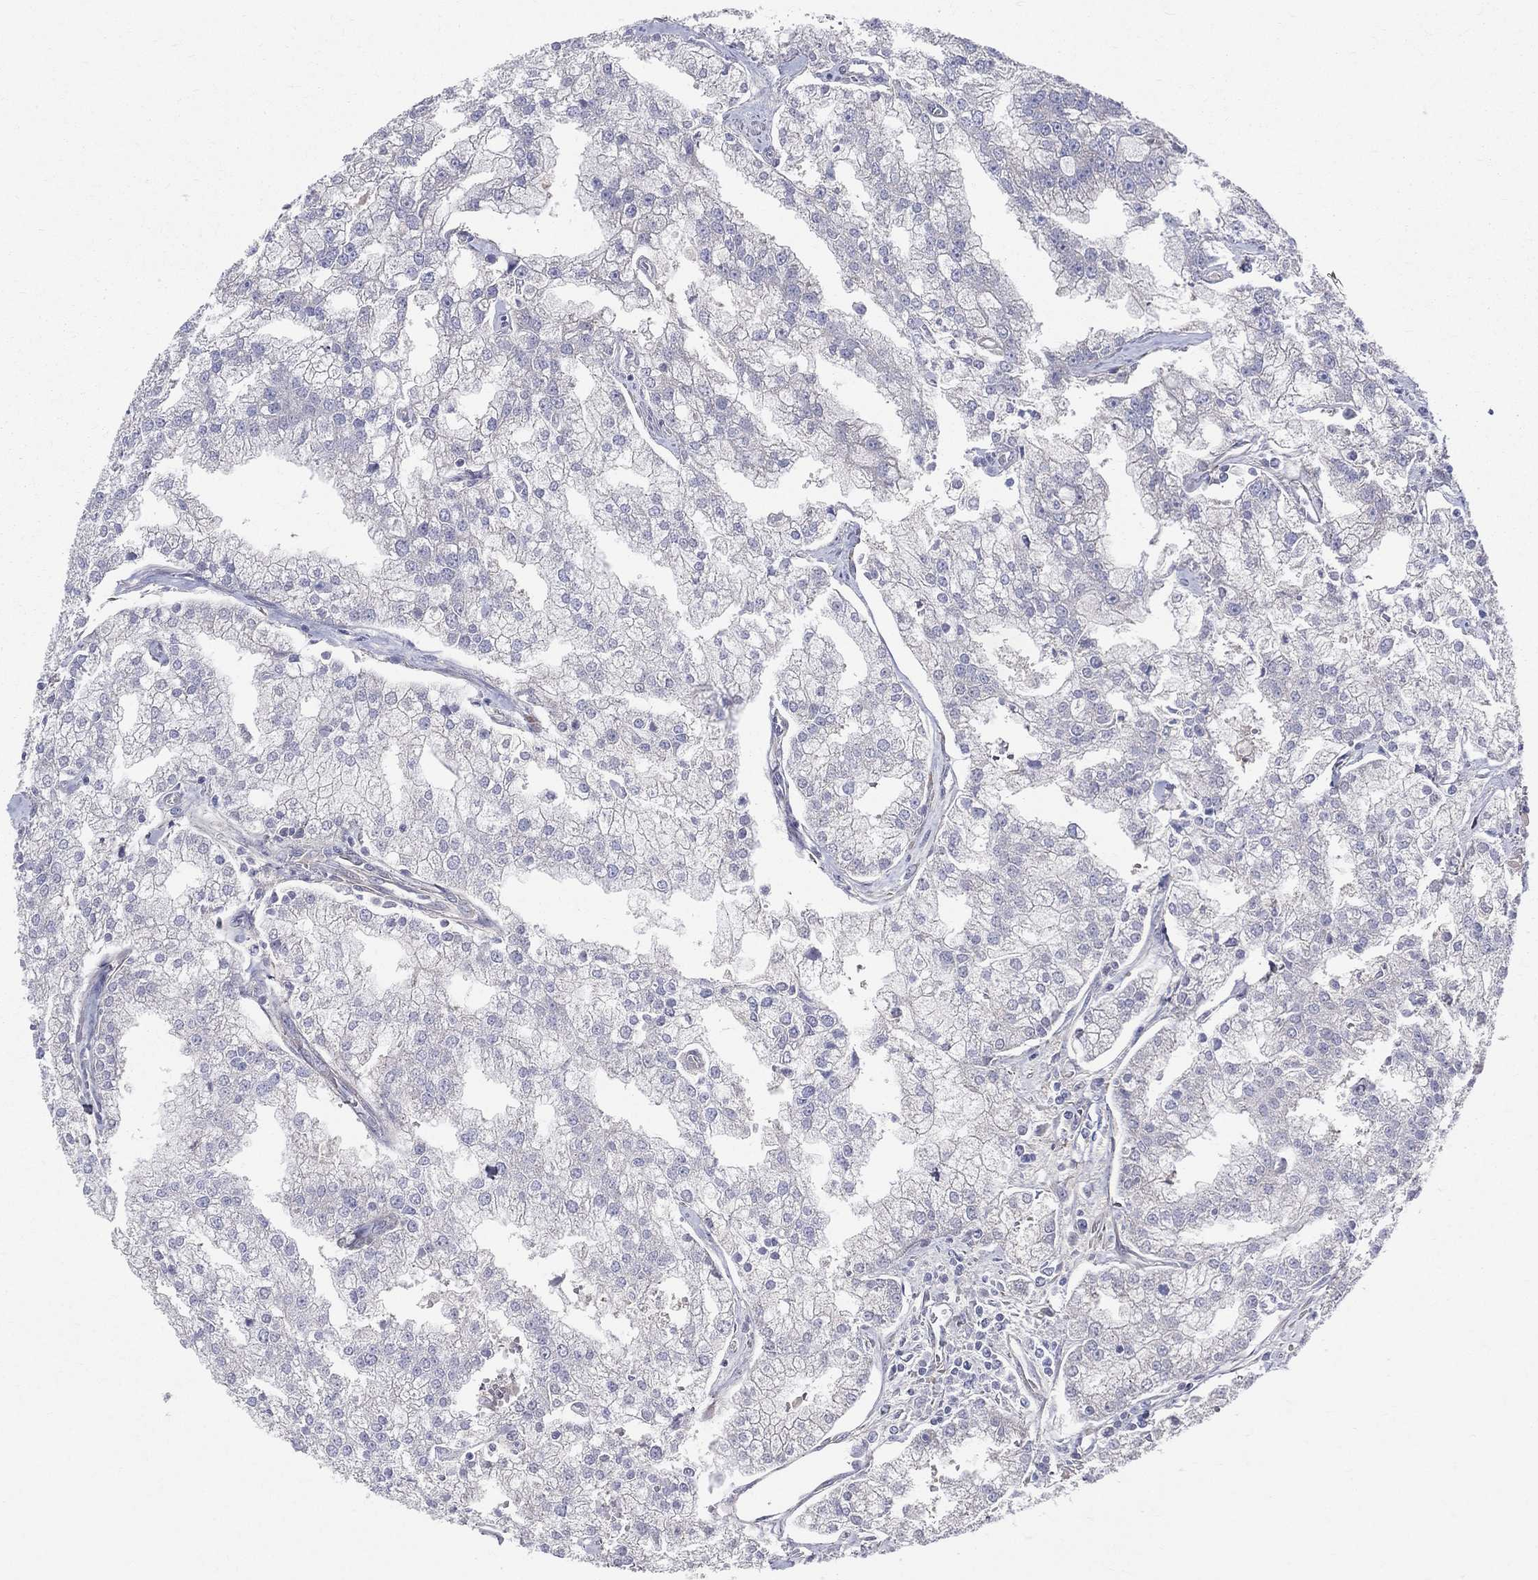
{"staining": {"intensity": "moderate", "quantity": "<25%", "location": "cytoplasmic/membranous"}, "tissue": "prostate cancer", "cell_type": "Tumor cells", "image_type": "cancer", "snomed": [{"axis": "morphology", "description": "Adenocarcinoma, NOS"}, {"axis": "topography", "description": "Prostate"}], "caption": "An image showing moderate cytoplasmic/membranous positivity in about <25% of tumor cells in adenocarcinoma (prostate), as visualized by brown immunohistochemical staining.", "gene": "POMZP3", "patient": {"sex": "male", "age": 70}}